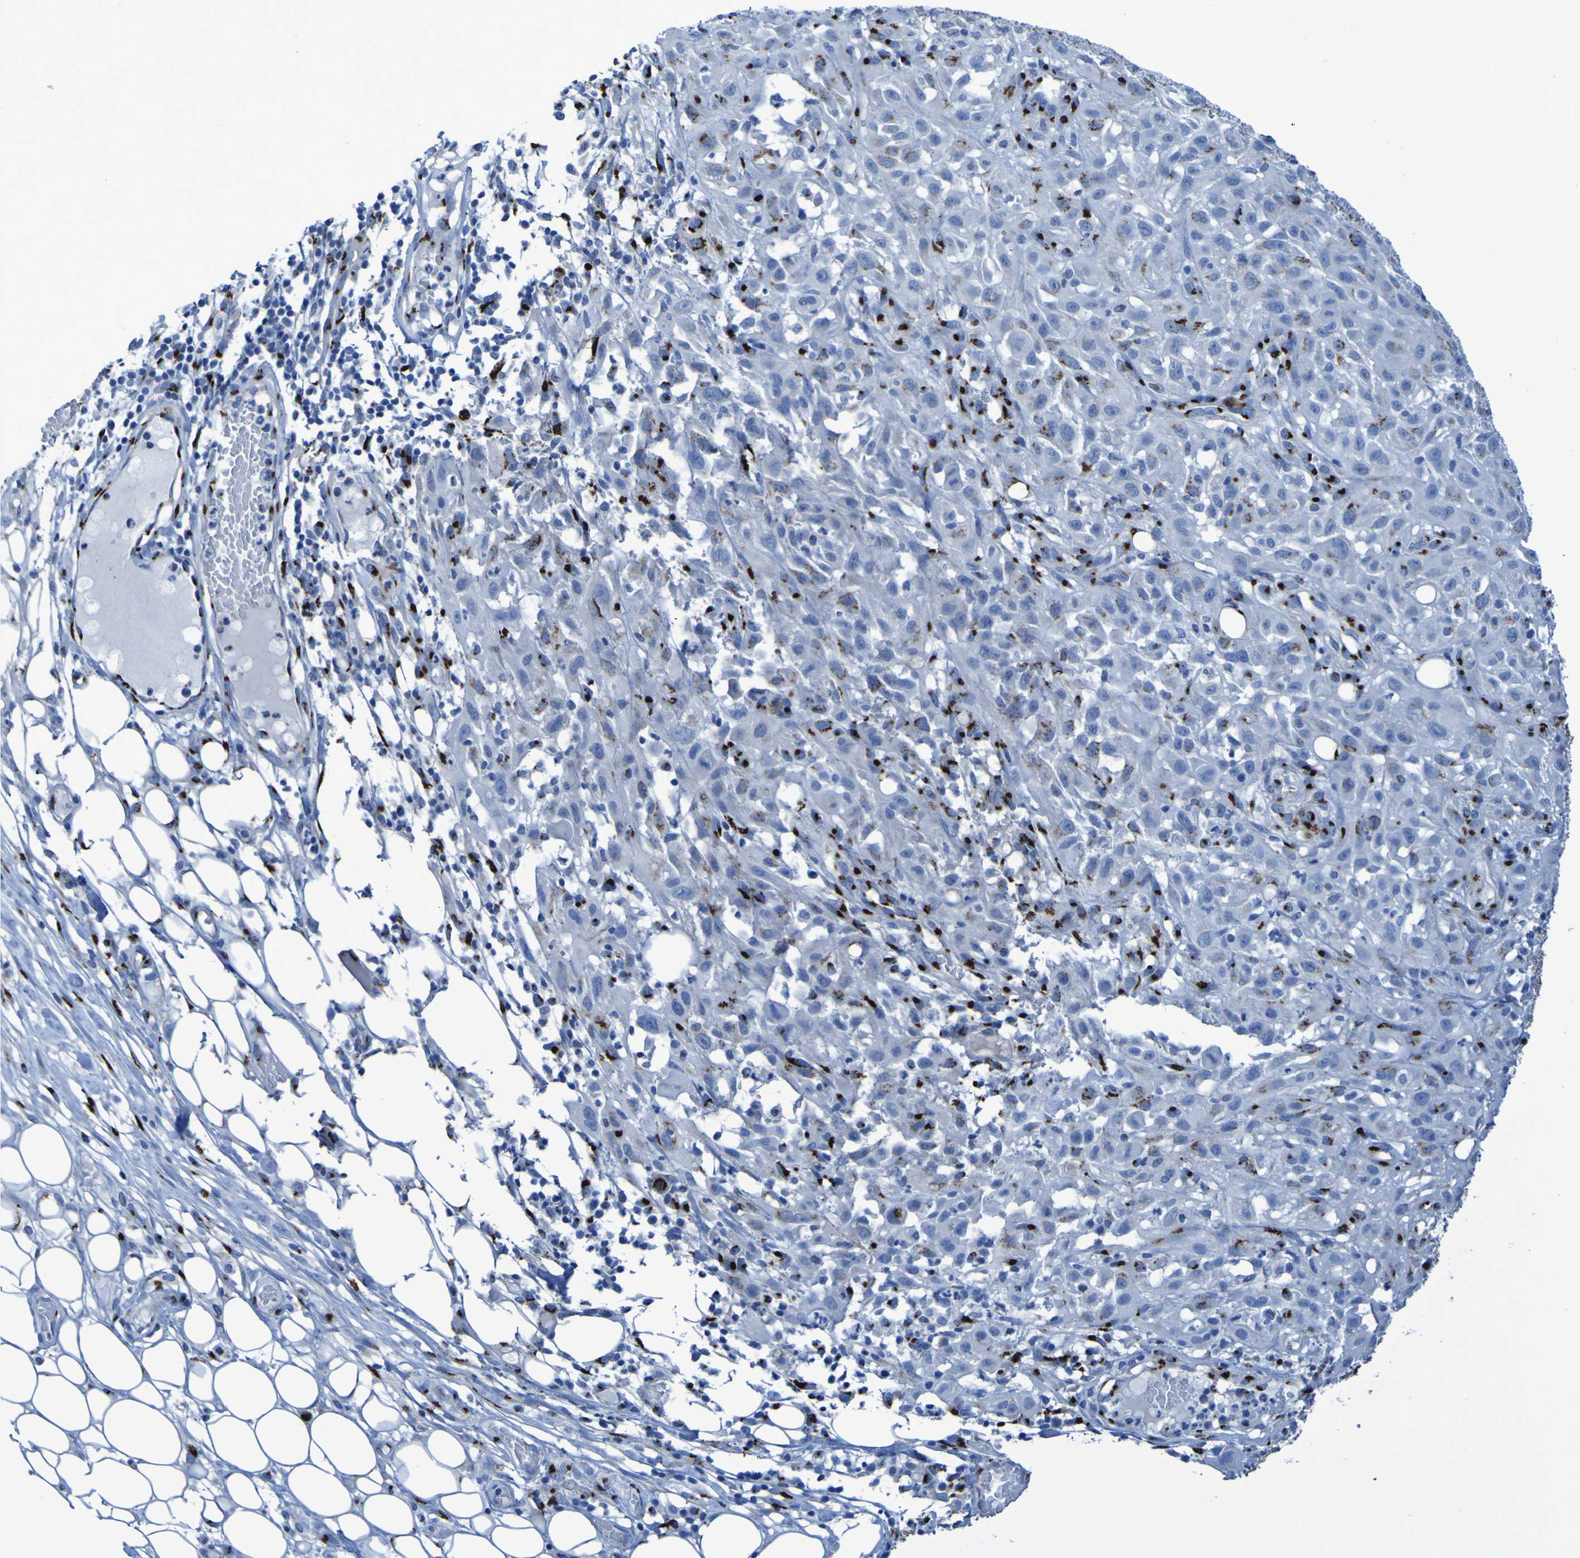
{"staining": {"intensity": "strong", "quantity": "25%-75%", "location": "cytoplasmic/membranous"}, "tissue": "skin cancer", "cell_type": "Tumor cells", "image_type": "cancer", "snomed": [{"axis": "morphology", "description": "Squamous cell carcinoma, NOS"}, {"axis": "topography", "description": "Skin"}], "caption": "High-power microscopy captured an IHC micrograph of skin cancer (squamous cell carcinoma), revealing strong cytoplasmic/membranous expression in approximately 25%-75% of tumor cells.", "gene": "GOLM1", "patient": {"sex": "male", "age": 75}}